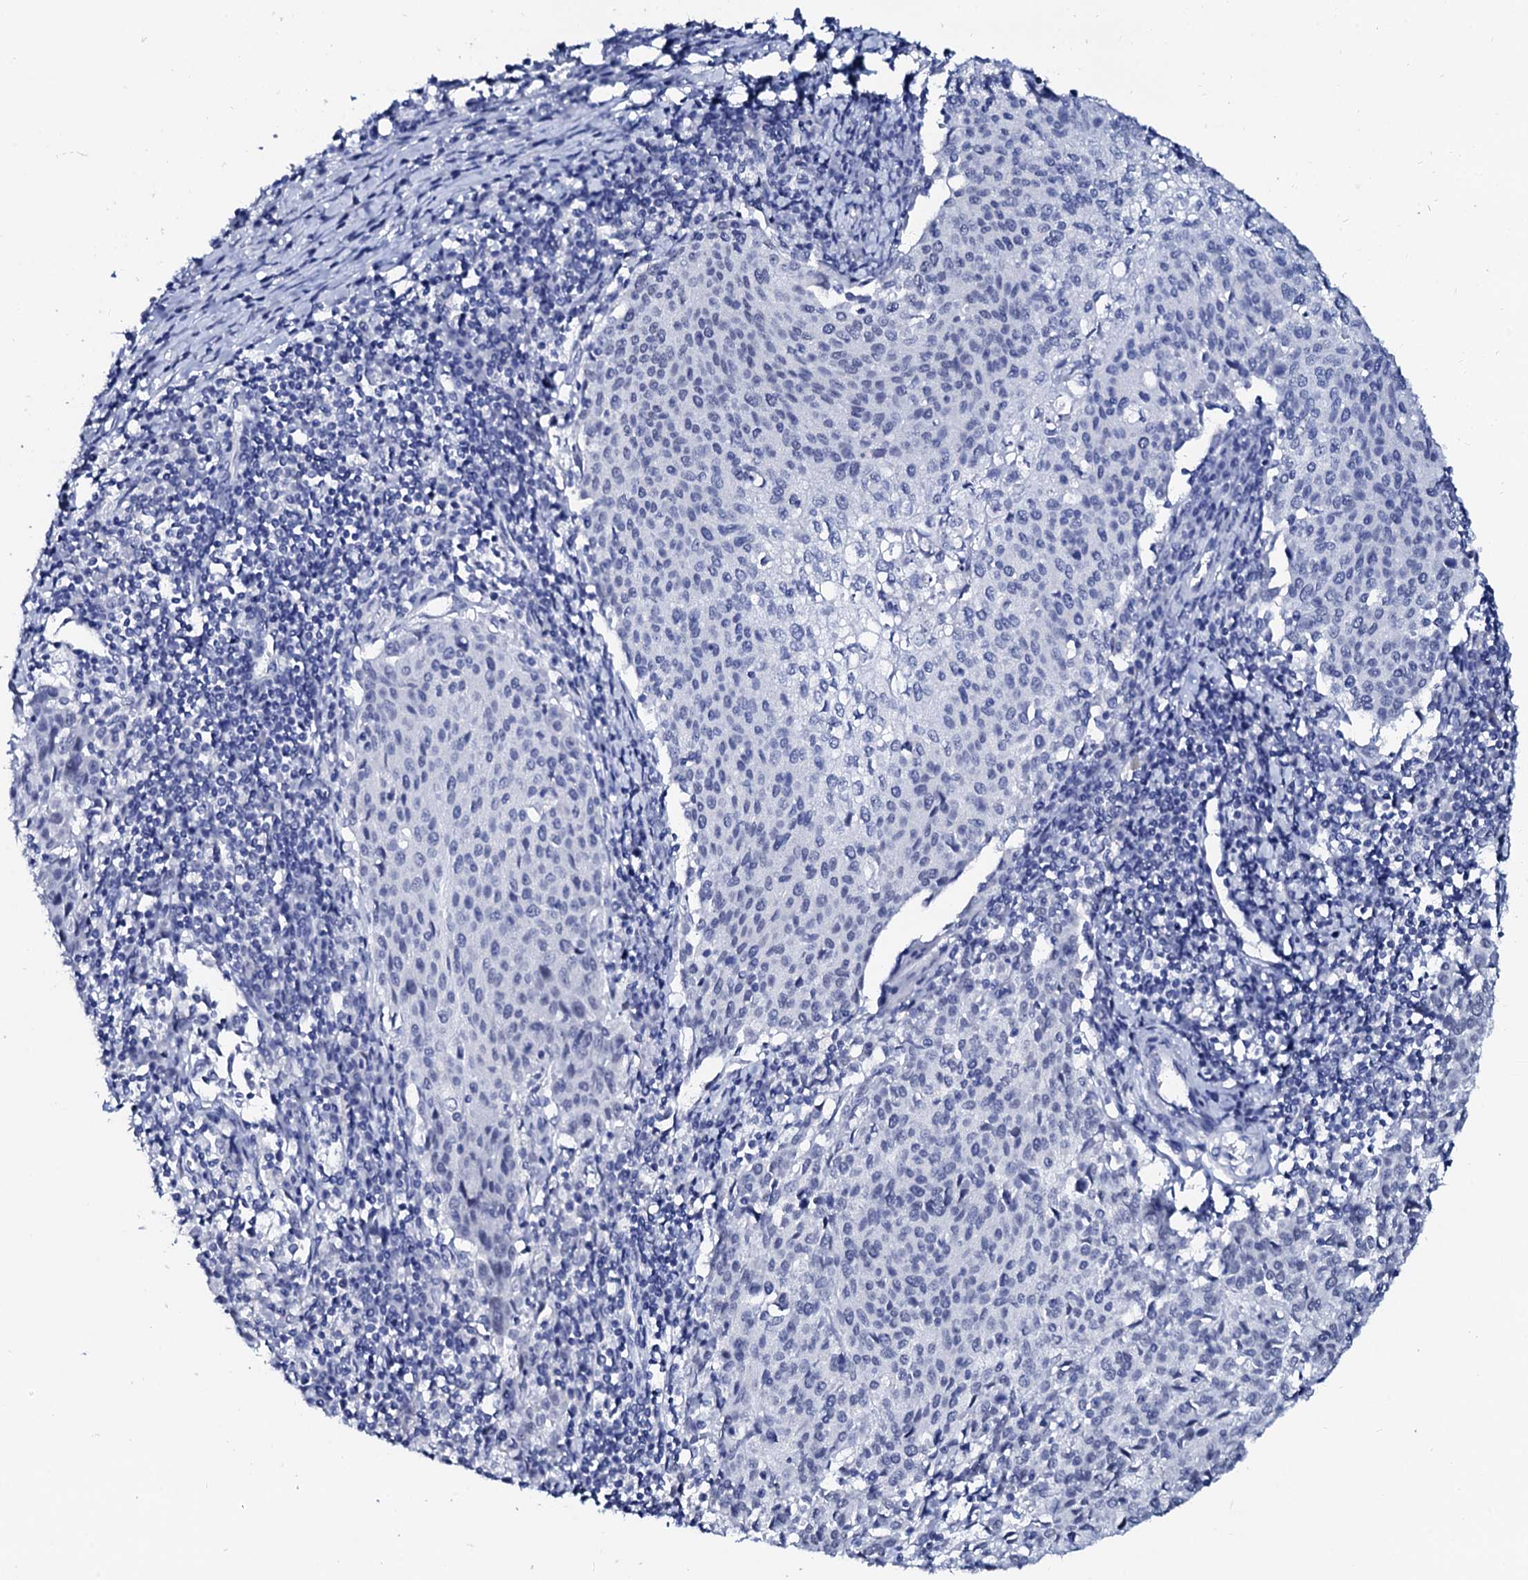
{"staining": {"intensity": "negative", "quantity": "none", "location": "none"}, "tissue": "cervical cancer", "cell_type": "Tumor cells", "image_type": "cancer", "snomed": [{"axis": "morphology", "description": "Squamous cell carcinoma, NOS"}, {"axis": "topography", "description": "Cervix"}], "caption": "Immunohistochemistry of human cervical cancer (squamous cell carcinoma) shows no expression in tumor cells.", "gene": "SPATA19", "patient": {"sex": "female", "age": 46}}